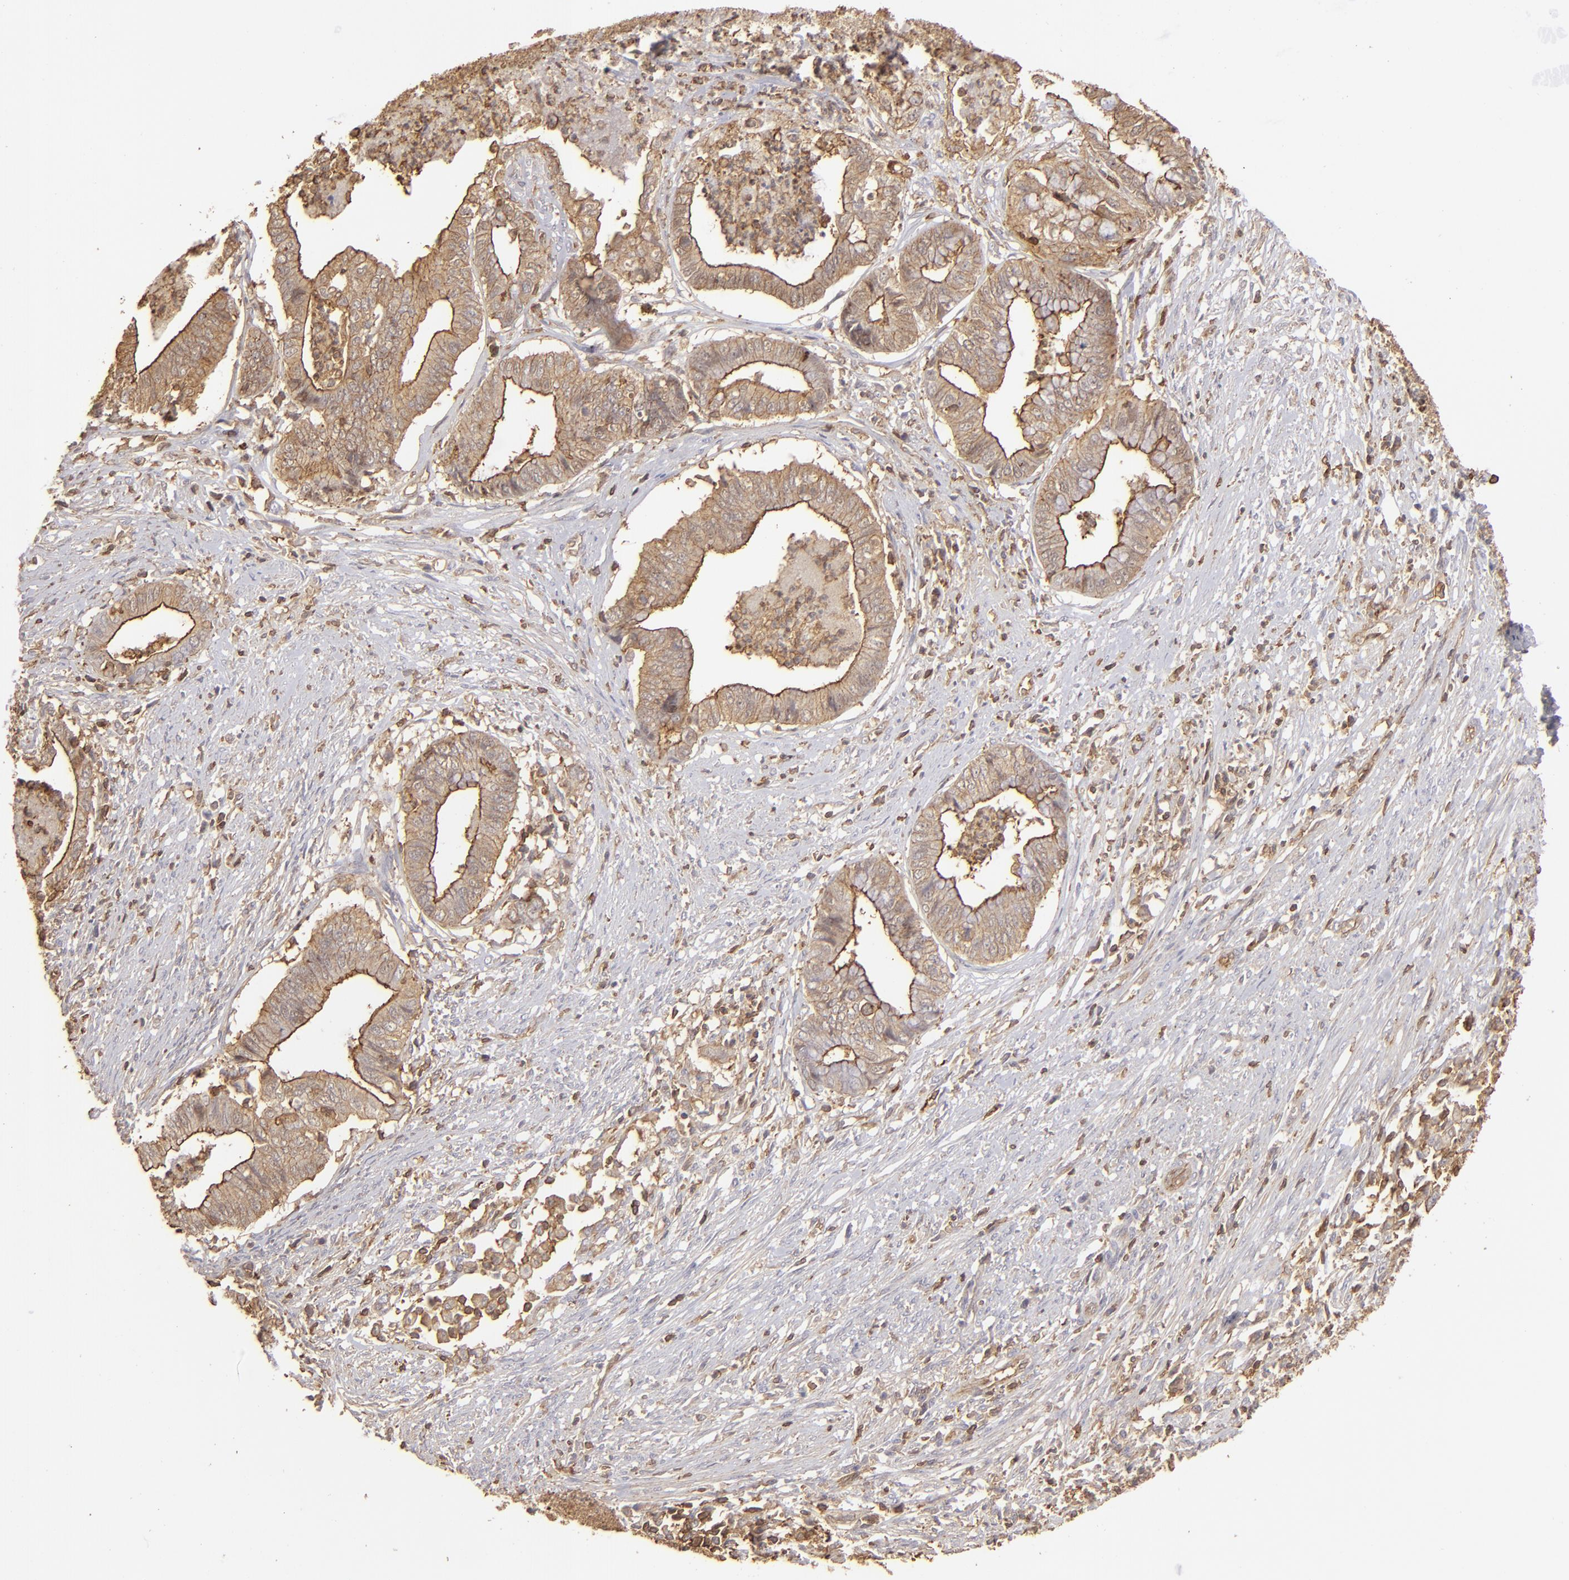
{"staining": {"intensity": "moderate", "quantity": ">75%", "location": "cytoplasmic/membranous"}, "tissue": "endometrial cancer", "cell_type": "Tumor cells", "image_type": "cancer", "snomed": [{"axis": "morphology", "description": "Necrosis, NOS"}, {"axis": "morphology", "description": "Adenocarcinoma, NOS"}, {"axis": "topography", "description": "Endometrium"}], "caption": "Protein positivity by immunohistochemistry (IHC) displays moderate cytoplasmic/membranous staining in about >75% of tumor cells in adenocarcinoma (endometrial). Using DAB (brown) and hematoxylin (blue) stains, captured at high magnification using brightfield microscopy.", "gene": "ACTB", "patient": {"sex": "female", "age": 79}}